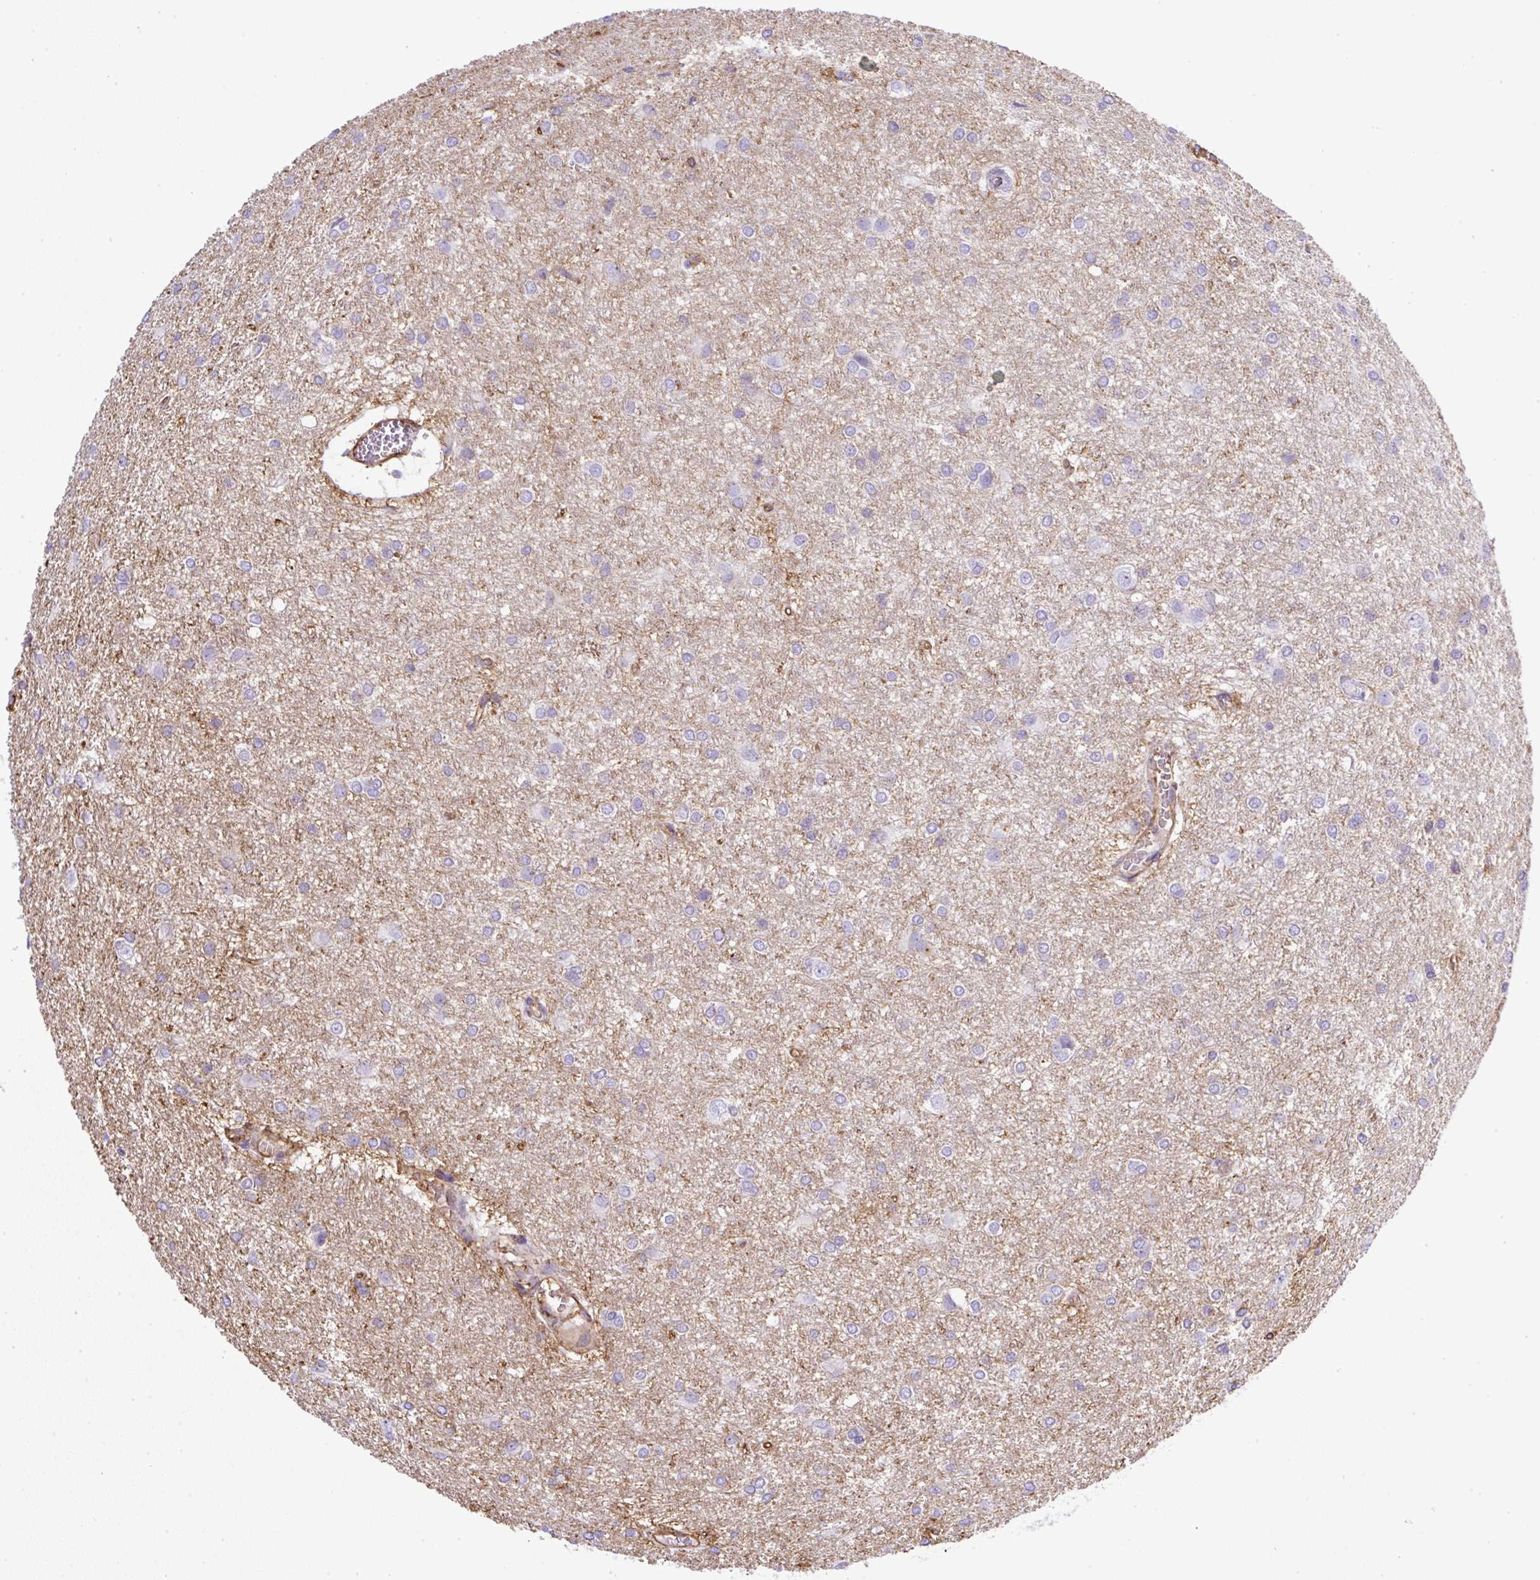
{"staining": {"intensity": "negative", "quantity": "none", "location": "none"}, "tissue": "glioma", "cell_type": "Tumor cells", "image_type": "cancer", "snomed": [{"axis": "morphology", "description": "Glioma, malignant, High grade"}, {"axis": "topography", "description": "Brain"}], "caption": "This photomicrograph is of glioma stained with immunohistochemistry (IHC) to label a protein in brown with the nuclei are counter-stained blue. There is no expression in tumor cells.", "gene": "MAGEB5", "patient": {"sex": "female", "age": 50}}